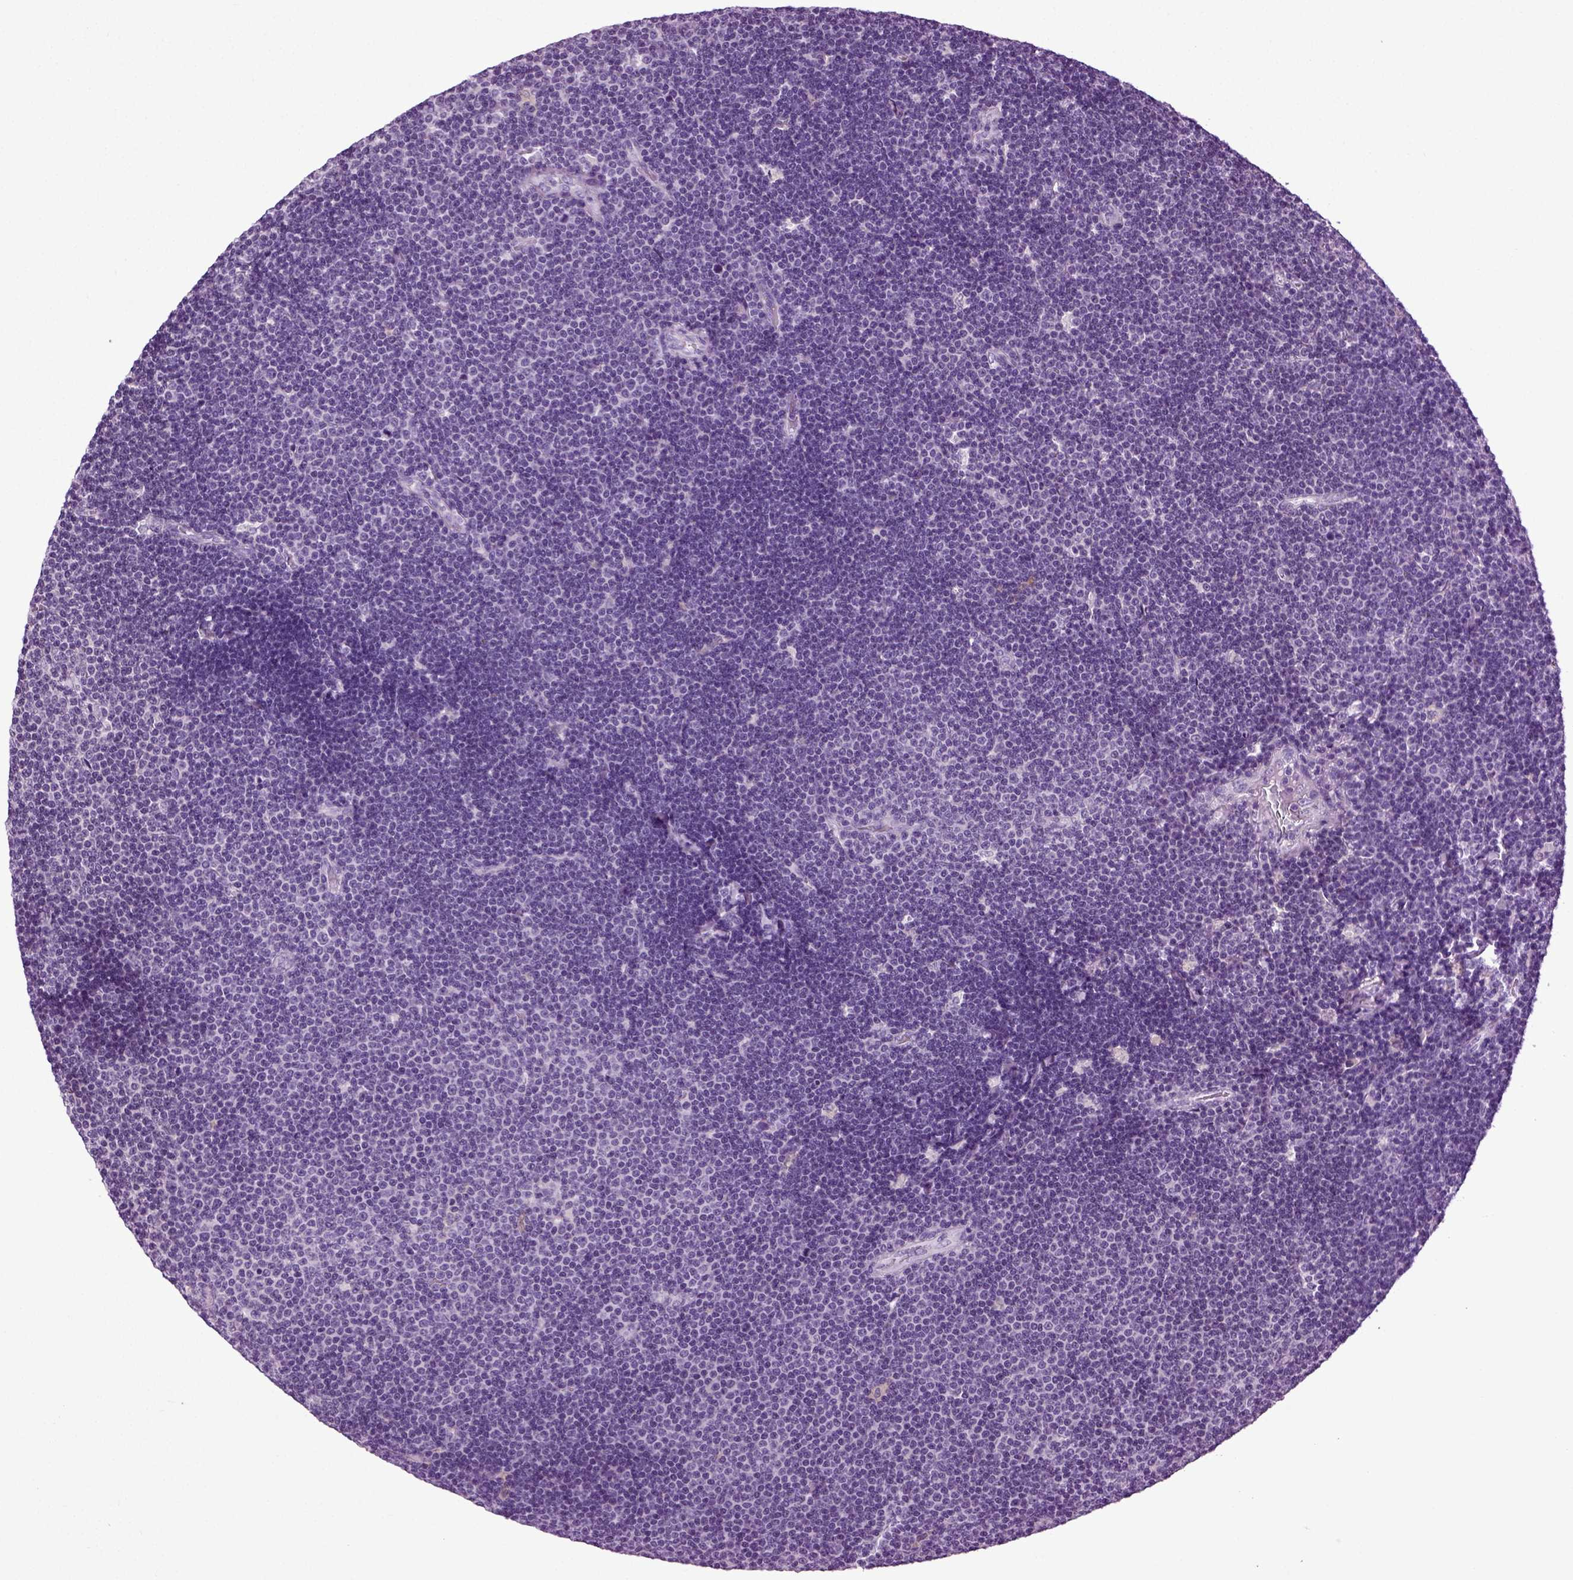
{"staining": {"intensity": "negative", "quantity": "none", "location": "none"}, "tissue": "lymphoma", "cell_type": "Tumor cells", "image_type": "cancer", "snomed": [{"axis": "morphology", "description": "Malignant lymphoma, non-Hodgkin's type, Low grade"}, {"axis": "topography", "description": "Brain"}], "caption": "The image exhibits no staining of tumor cells in lymphoma. Brightfield microscopy of immunohistochemistry (IHC) stained with DAB (3,3'-diaminobenzidine) (brown) and hematoxylin (blue), captured at high magnification.", "gene": "DNAH10", "patient": {"sex": "female", "age": 66}}